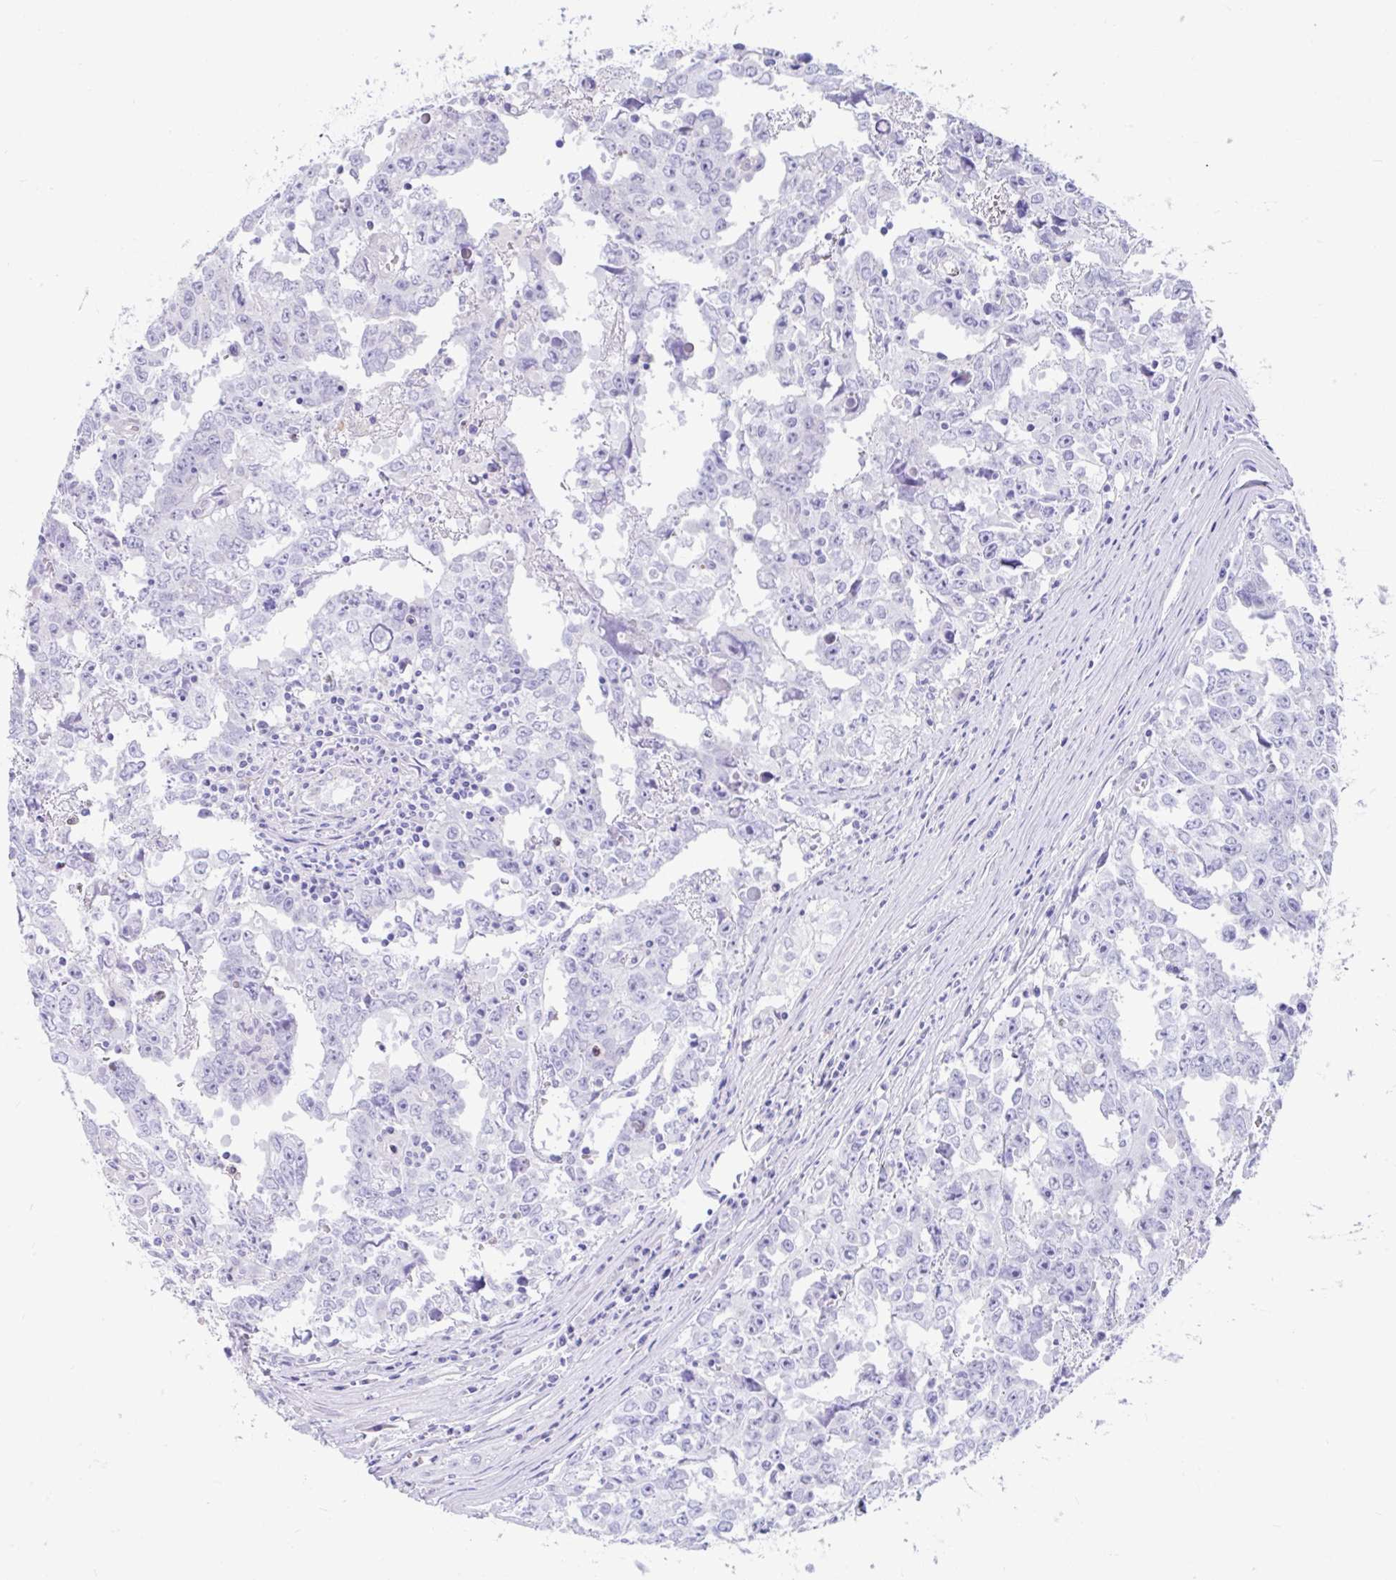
{"staining": {"intensity": "negative", "quantity": "none", "location": "none"}, "tissue": "testis cancer", "cell_type": "Tumor cells", "image_type": "cancer", "snomed": [{"axis": "morphology", "description": "Carcinoma, Embryonal, NOS"}, {"axis": "topography", "description": "Testis"}], "caption": "Immunohistochemistry of human testis embryonal carcinoma exhibits no staining in tumor cells. (DAB IHC visualized using brightfield microscopy, high magnification).", "gene": "CCSAP", "patient": {"sex": "male", "age": 22}}